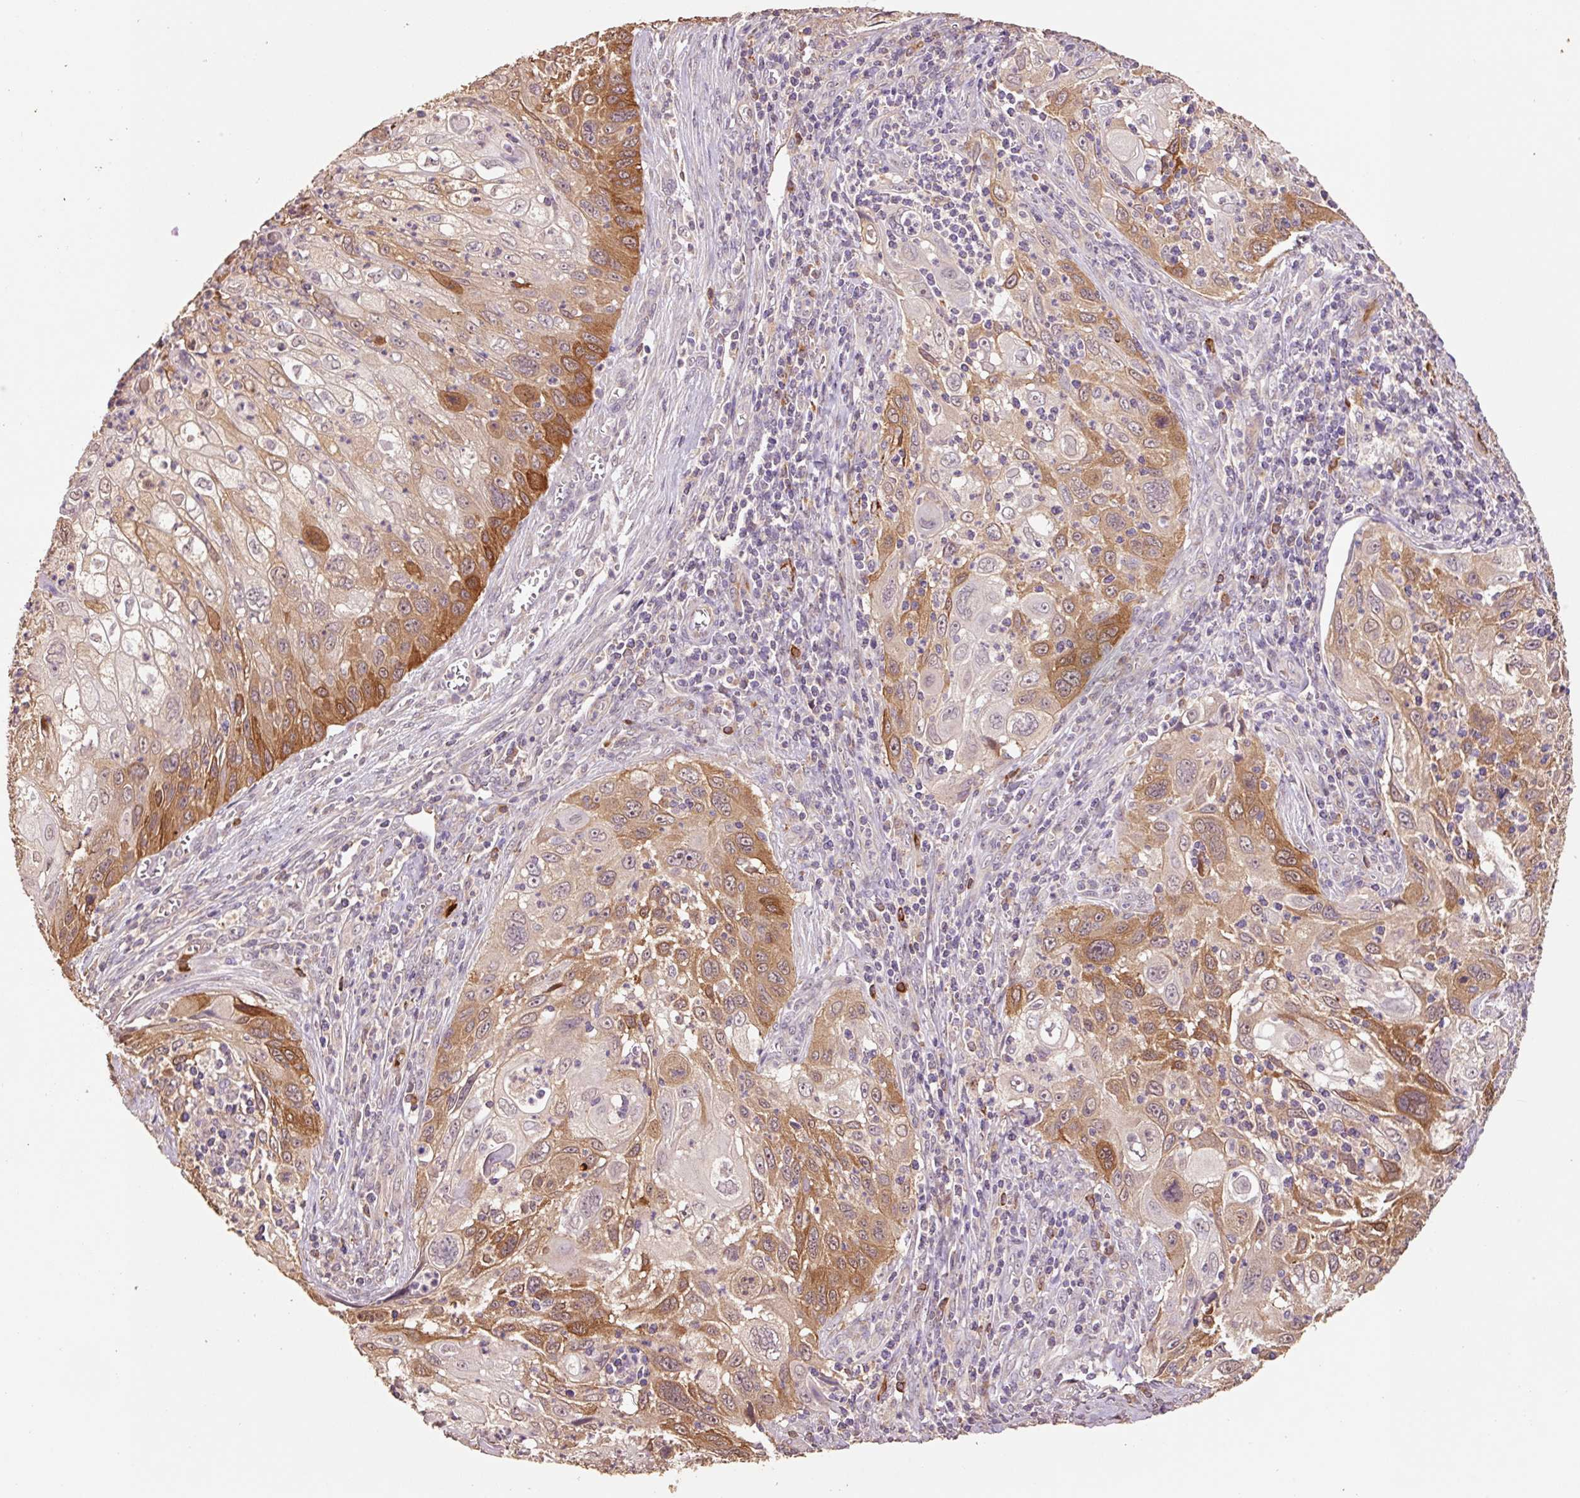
{"staining": {"intensity": "moderate", "quantity": "25%-75%", "location": "cytoplasmic/membranous,nuclear"}, "tissue": "cervical cancer", "cell_type": "Tumor cells", "image_type": "cancer", "snomed": [{"axis": "morphology", "description": "Squamous cell carcinoma, NOS"}, {"axis": "topography", "description": "Cervix"}], "caption": "Cervical squamous cell carcinoma stained with DAB IHC reveals medium levels of moderate cytoplasmic/membranous and nuclear positivity in about 25%-75% of tumor cells. The protein is stained brown, and the nuclei are stained in blue (DAB (3,3'-diaminobenzidine) IHC with brightfield microscopy, high magnification).", "gene": "HERC2", "patient": {"sex": "female", "age": 70}}